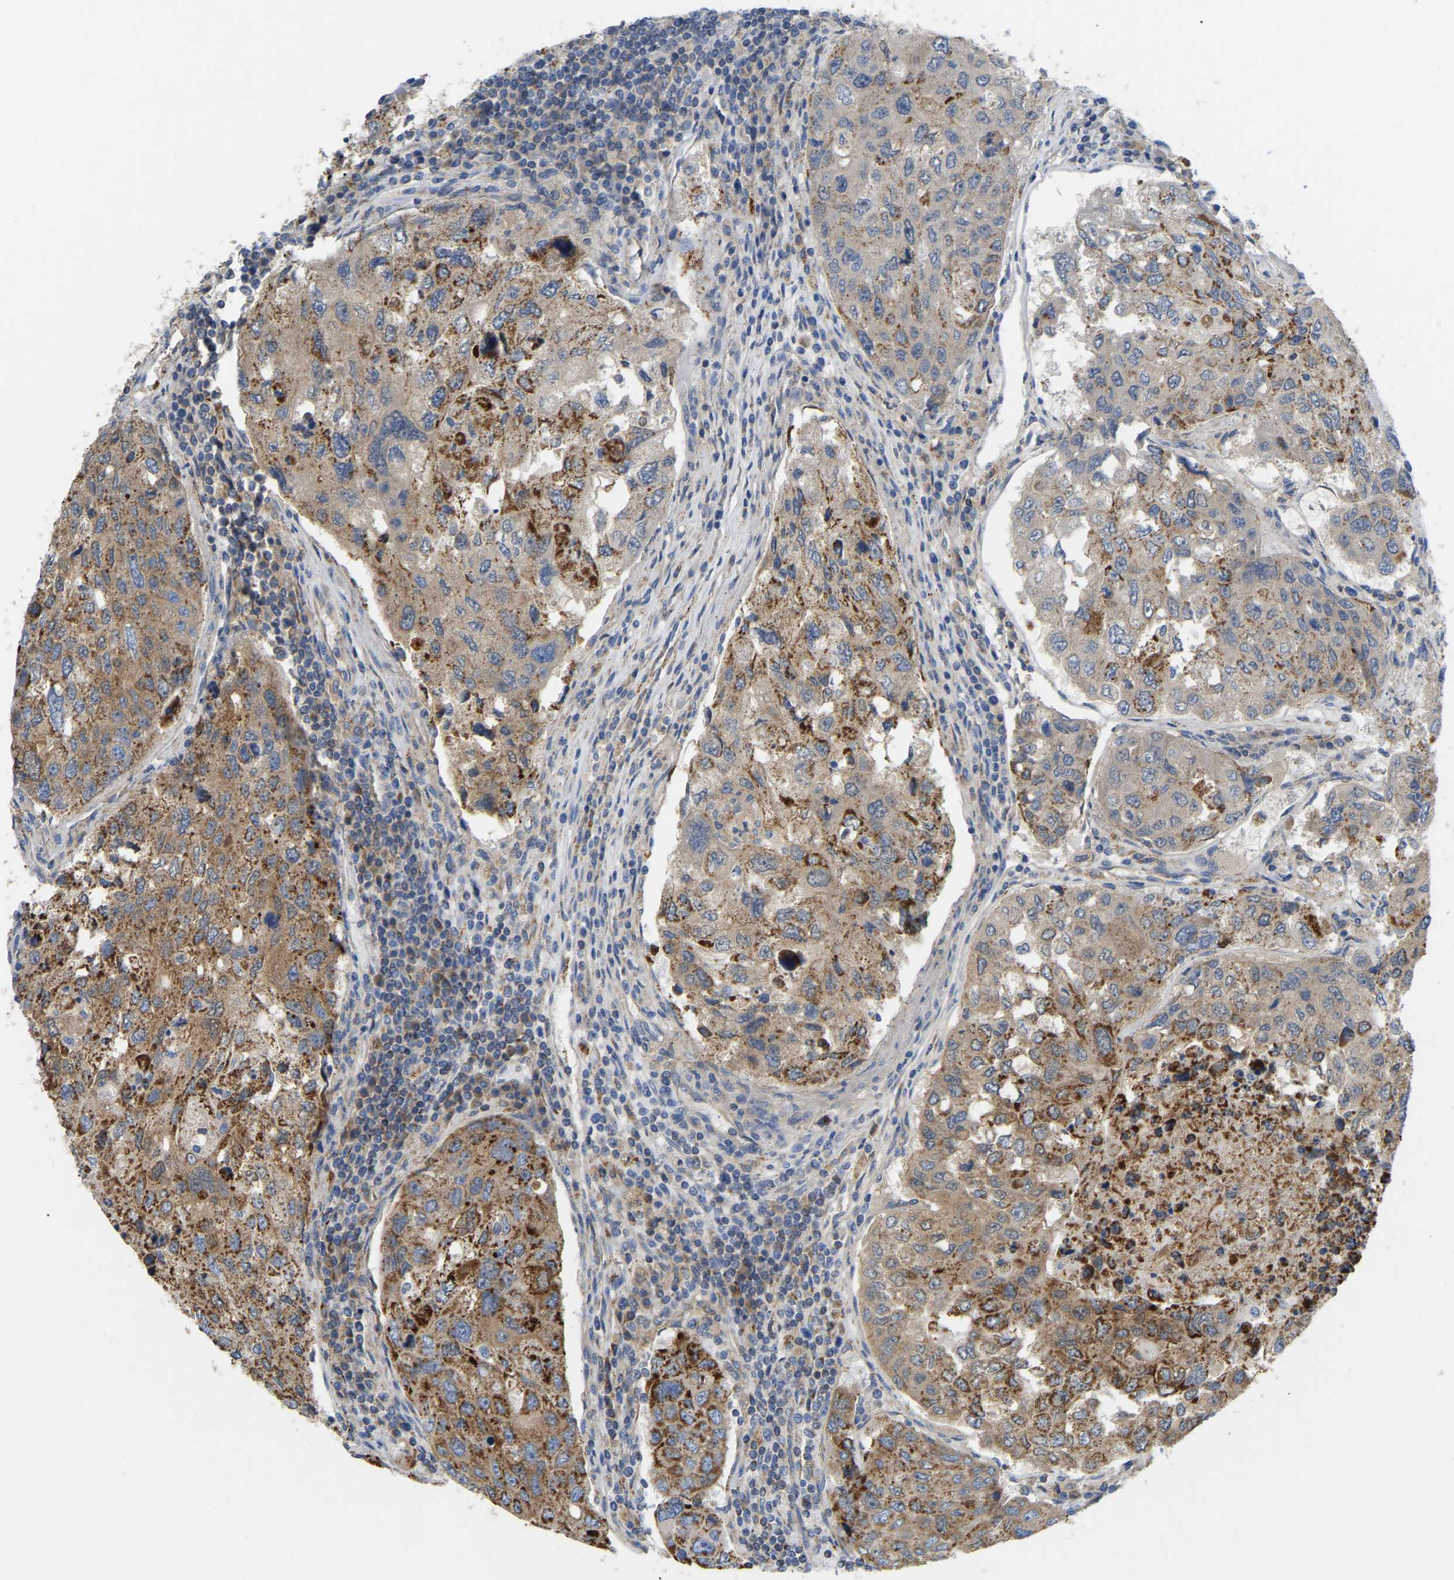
{"staining": {"intensity": "moderate", "quantity": "25%-75%", "location": "cytoplasmic/membranous"}, "tissue": "urothelial cancer", "cell_type": "Tumor cells", "image_type": "cancer", "snomed": [{"axis": "morphology", "description": "Urothelial carcinoma, High grade"}, {"axis": "topography", "description": "Lymph node"}, {"axis": "topography", "description": "Urinary bladder"}], "caption": "Immunohistochemical staining of human high-grade urothelial carcinoma shows medium levels of moderate cytoplasmic/membranous protein staining in about 25%-75% of tumor cells.", "gene": "HIBADH", "patient": {"sex": "male", "age": 51}}